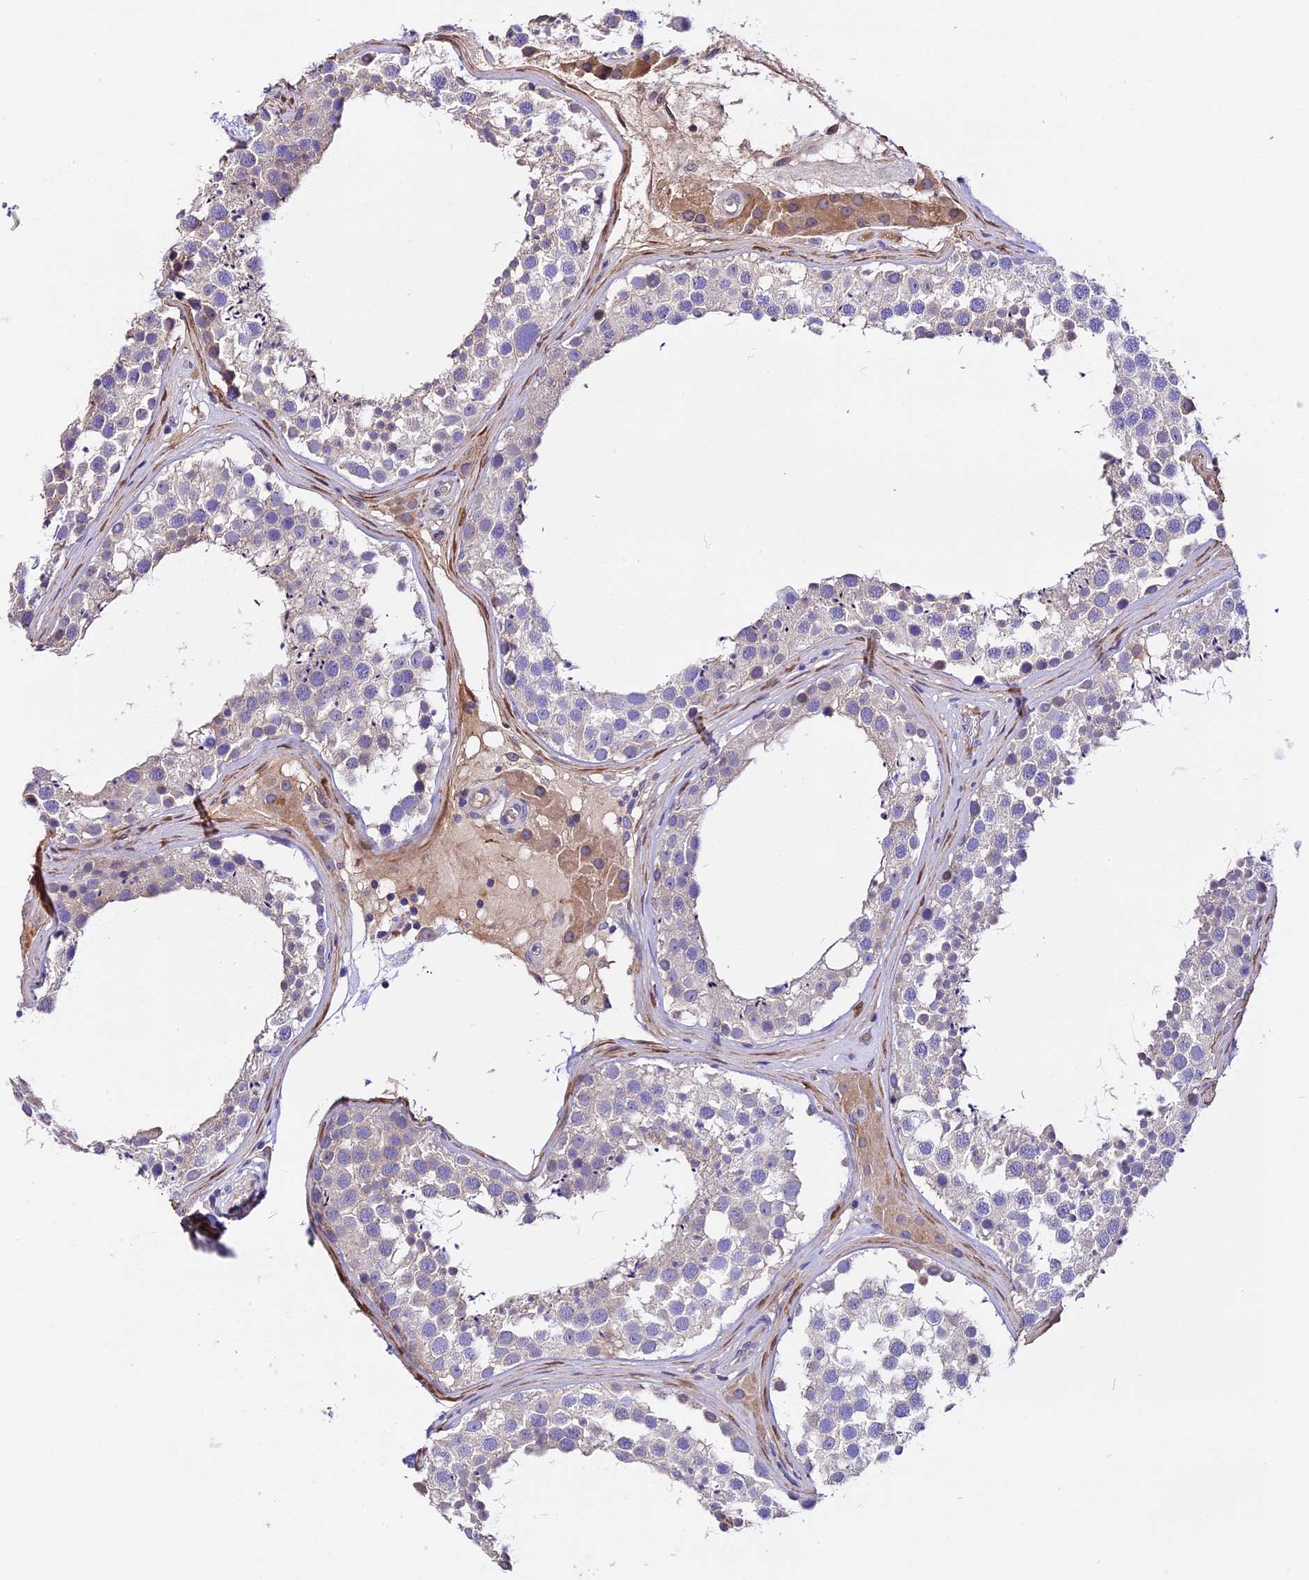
{"staining": {"intensity": "negative", "quantity": "none", "location": "none"}, "tissue": "testis", "cell_type": "Cells in seminiferous ducts", "image_type": "normal", "snomed": [{"axis": "morphology", "description": "Normal tissue, NOS"}, {"axis": "topography", "description": "Testis"}], "caption": "Histopathology image shows no protein staining in cells in seminiferous ducts of unremarkable testis. Brightfield microscopy of IHC stained with DAB (3,3'-diaminobenzidine) (brown) and hematoxylin (blue), captured at high magnification.", "gene": "MAP3K7CL", "patient": {"sex": "male", "age": 46}}